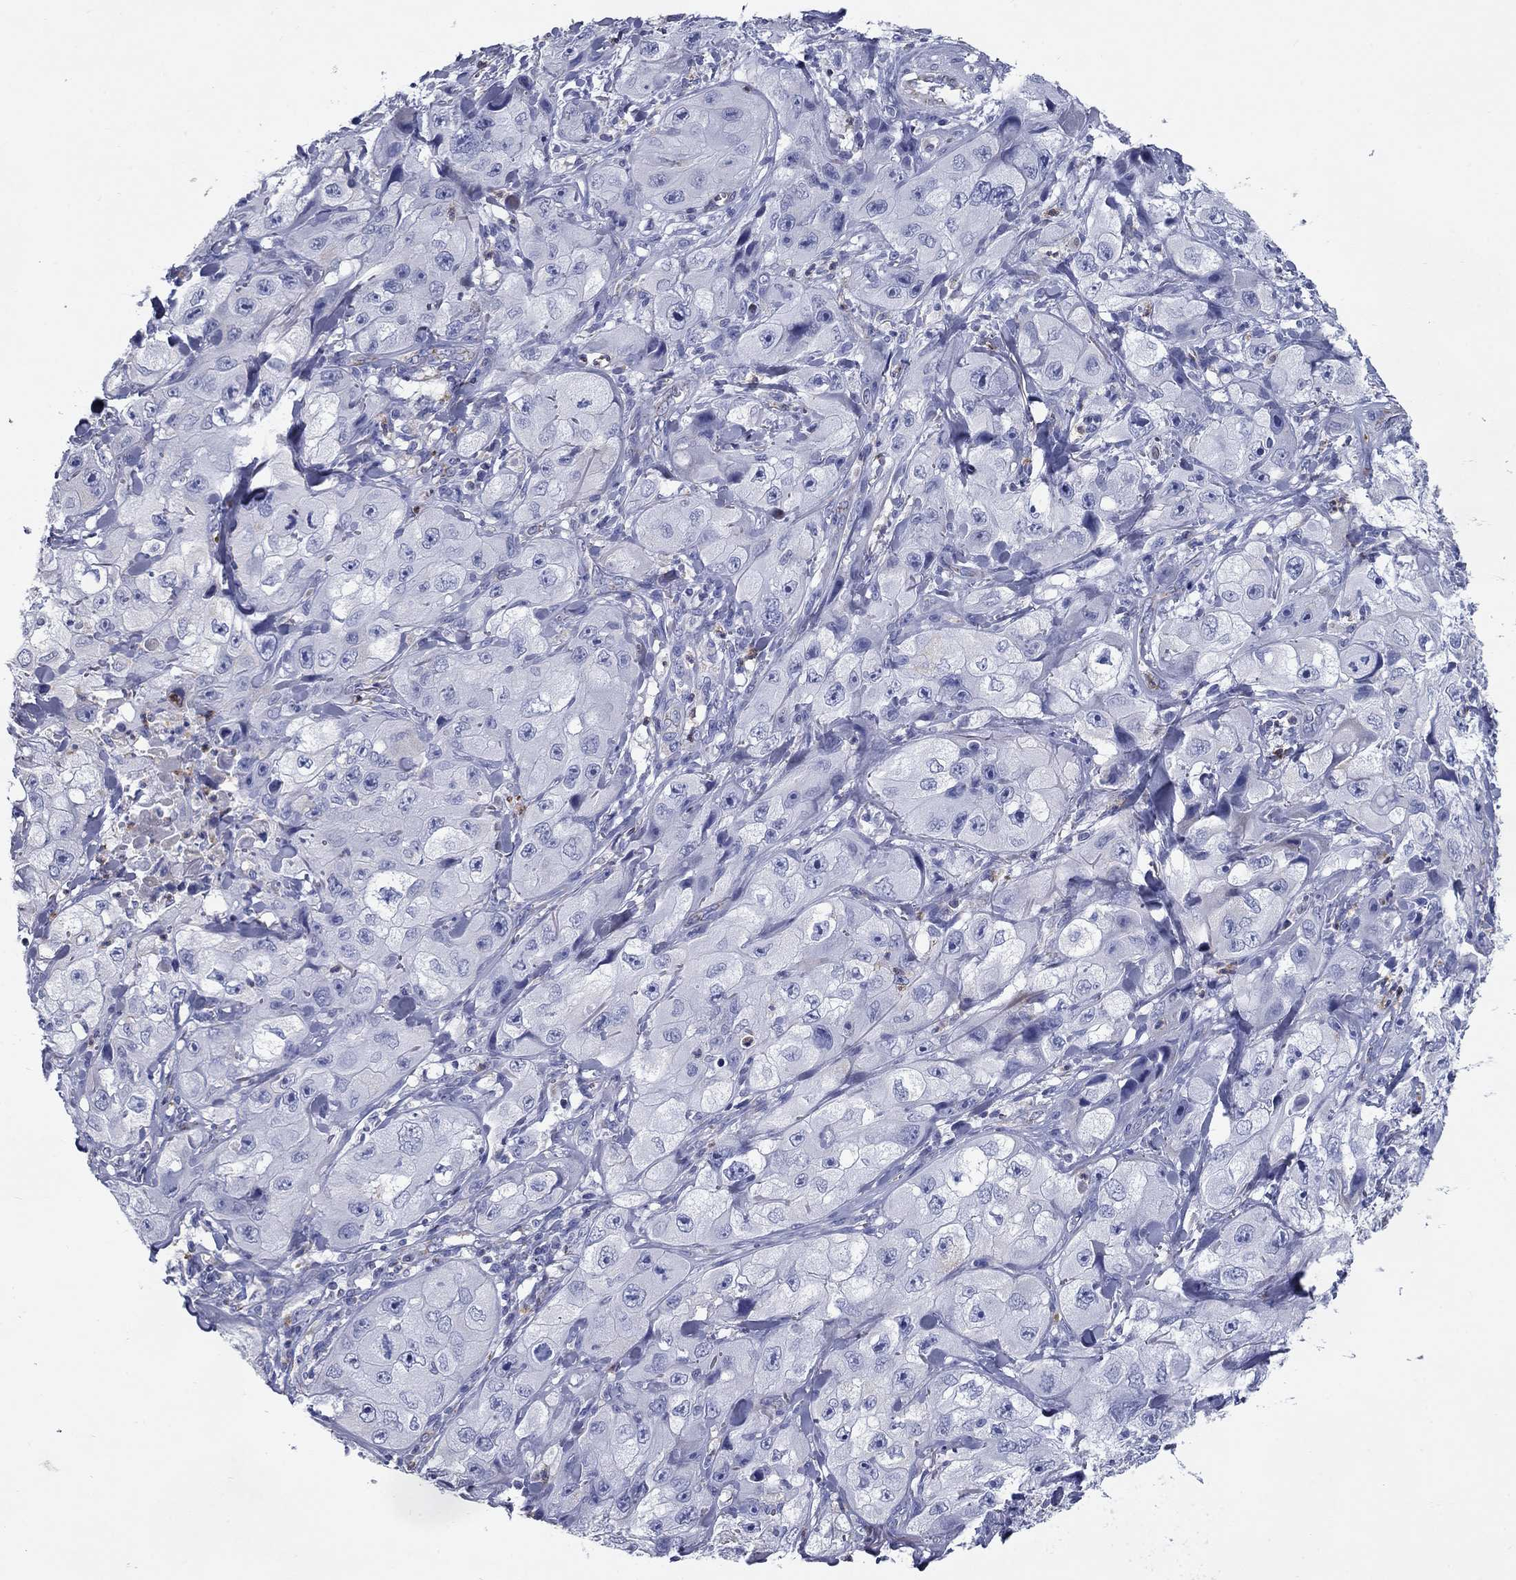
{"staining": {"intensity": "negative", "quantity": "none", "location": "none"}, "tissue": "skin cancer", "cell_type": "Tumor cells", "image_type": "cancer", "snomed": [{"axis": "morphology", "description": "Squamous cell carcinoma, NOS"}, {"axis": "topography", "description": "Skin"}, {"axis": "topography", "description": "Subcutis"}], "caption": "DAB (3,3'-diaminobenzidine) immunohistochemical staining of skin squamous cell carcinoma shows no significant staining in tumor cells. The staining was performed using DAB to visualize the protein expression in brown, while the nuclei were stained in blue with hematoxylin (Magnification: 20x).", "gene": "NDUFA4L2", "patient": {"sex": "male", "age": 73}}